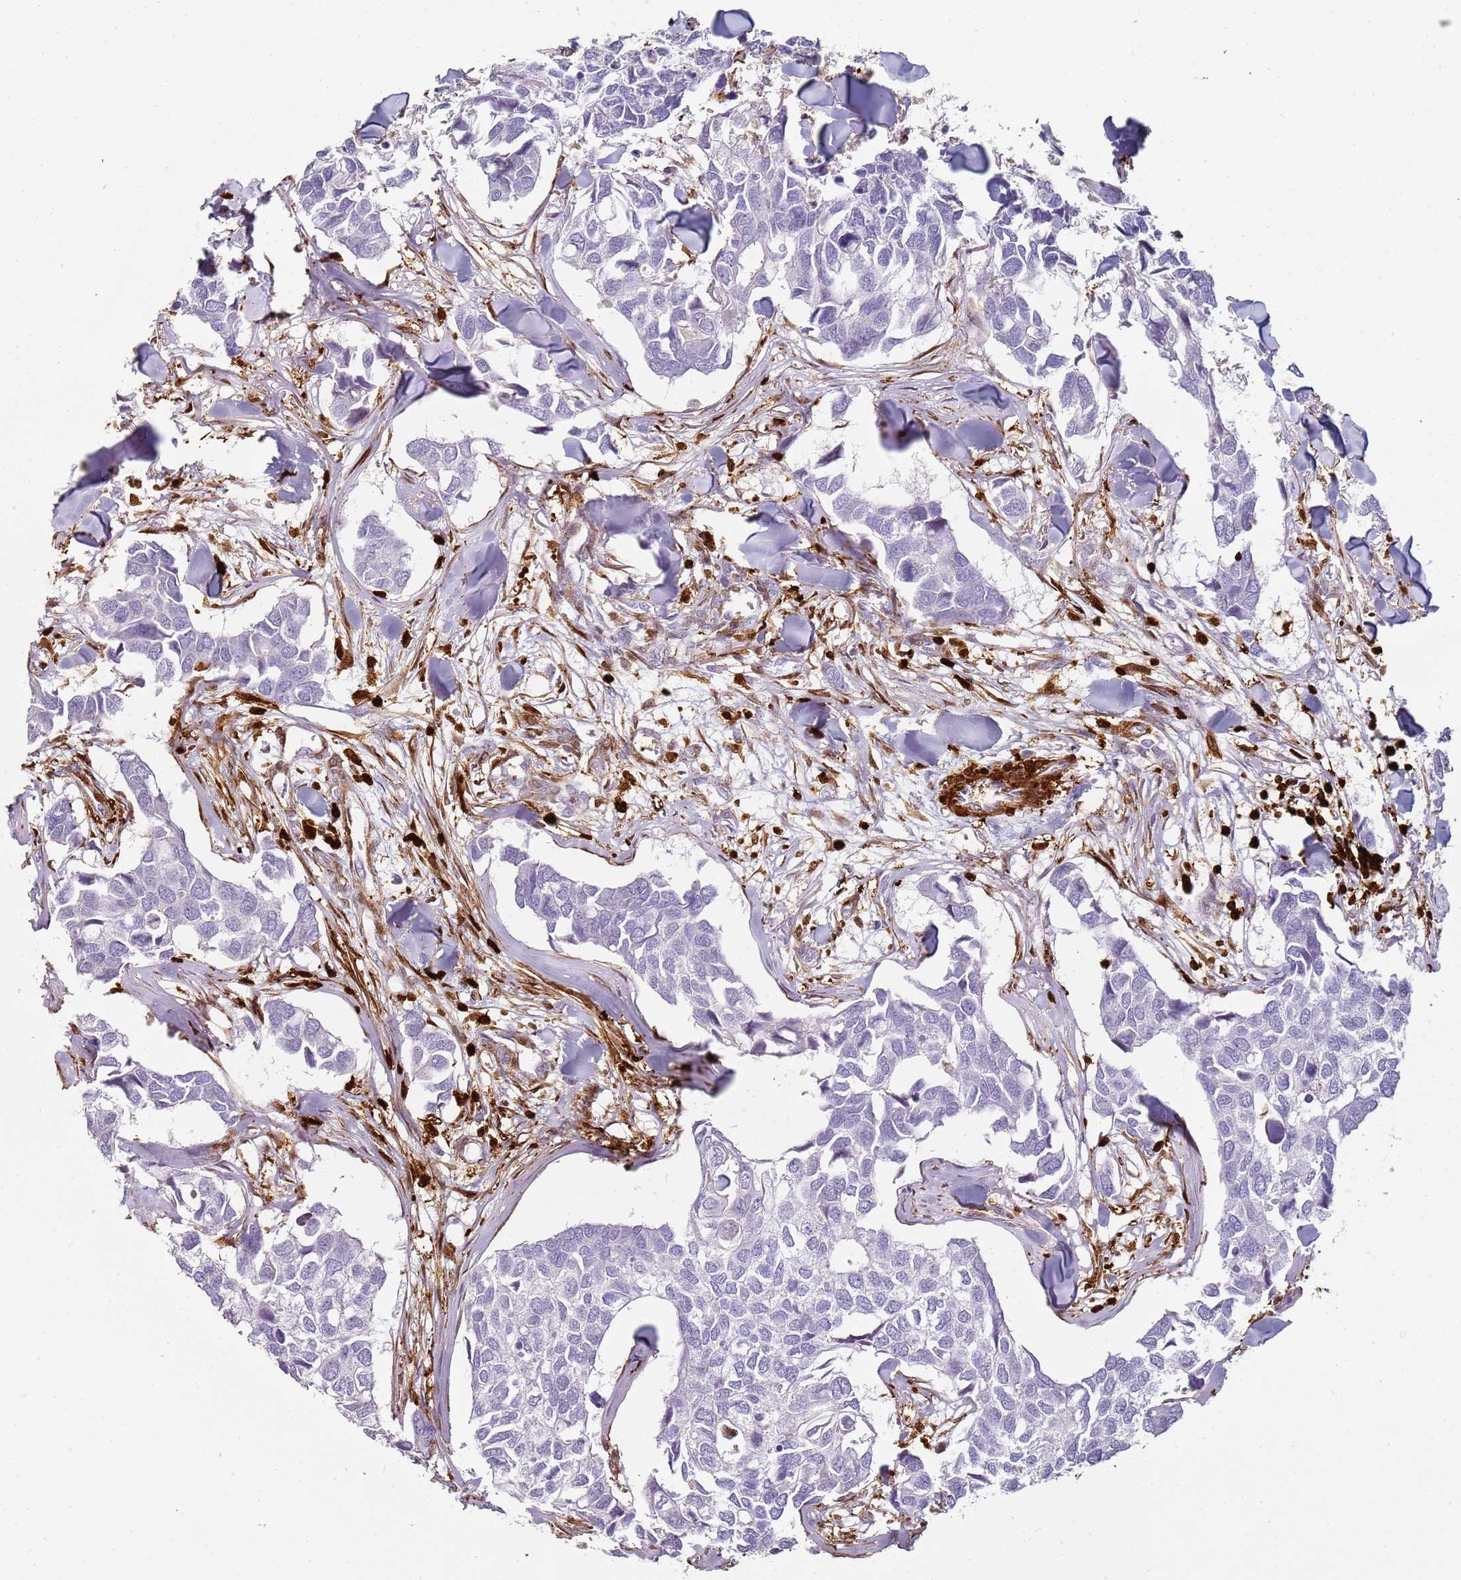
{"staining": {"intensity": "negative", "quantity": "none", "location": "none"}, "tissue": "breast cancer", "cell_type": "Tumor cells", "image_type": "cancer", "snomed": [{"axis": "morphology", "description": "Duct carcinoma"}, {"axis": "topography", "description": "Breast"}], "caption": "The image displays no significant expression in tumor cells of invasive ductal carcinoma (breast).", "gene": "S100A4", "patient": {"sex": "female", "age": 83}}